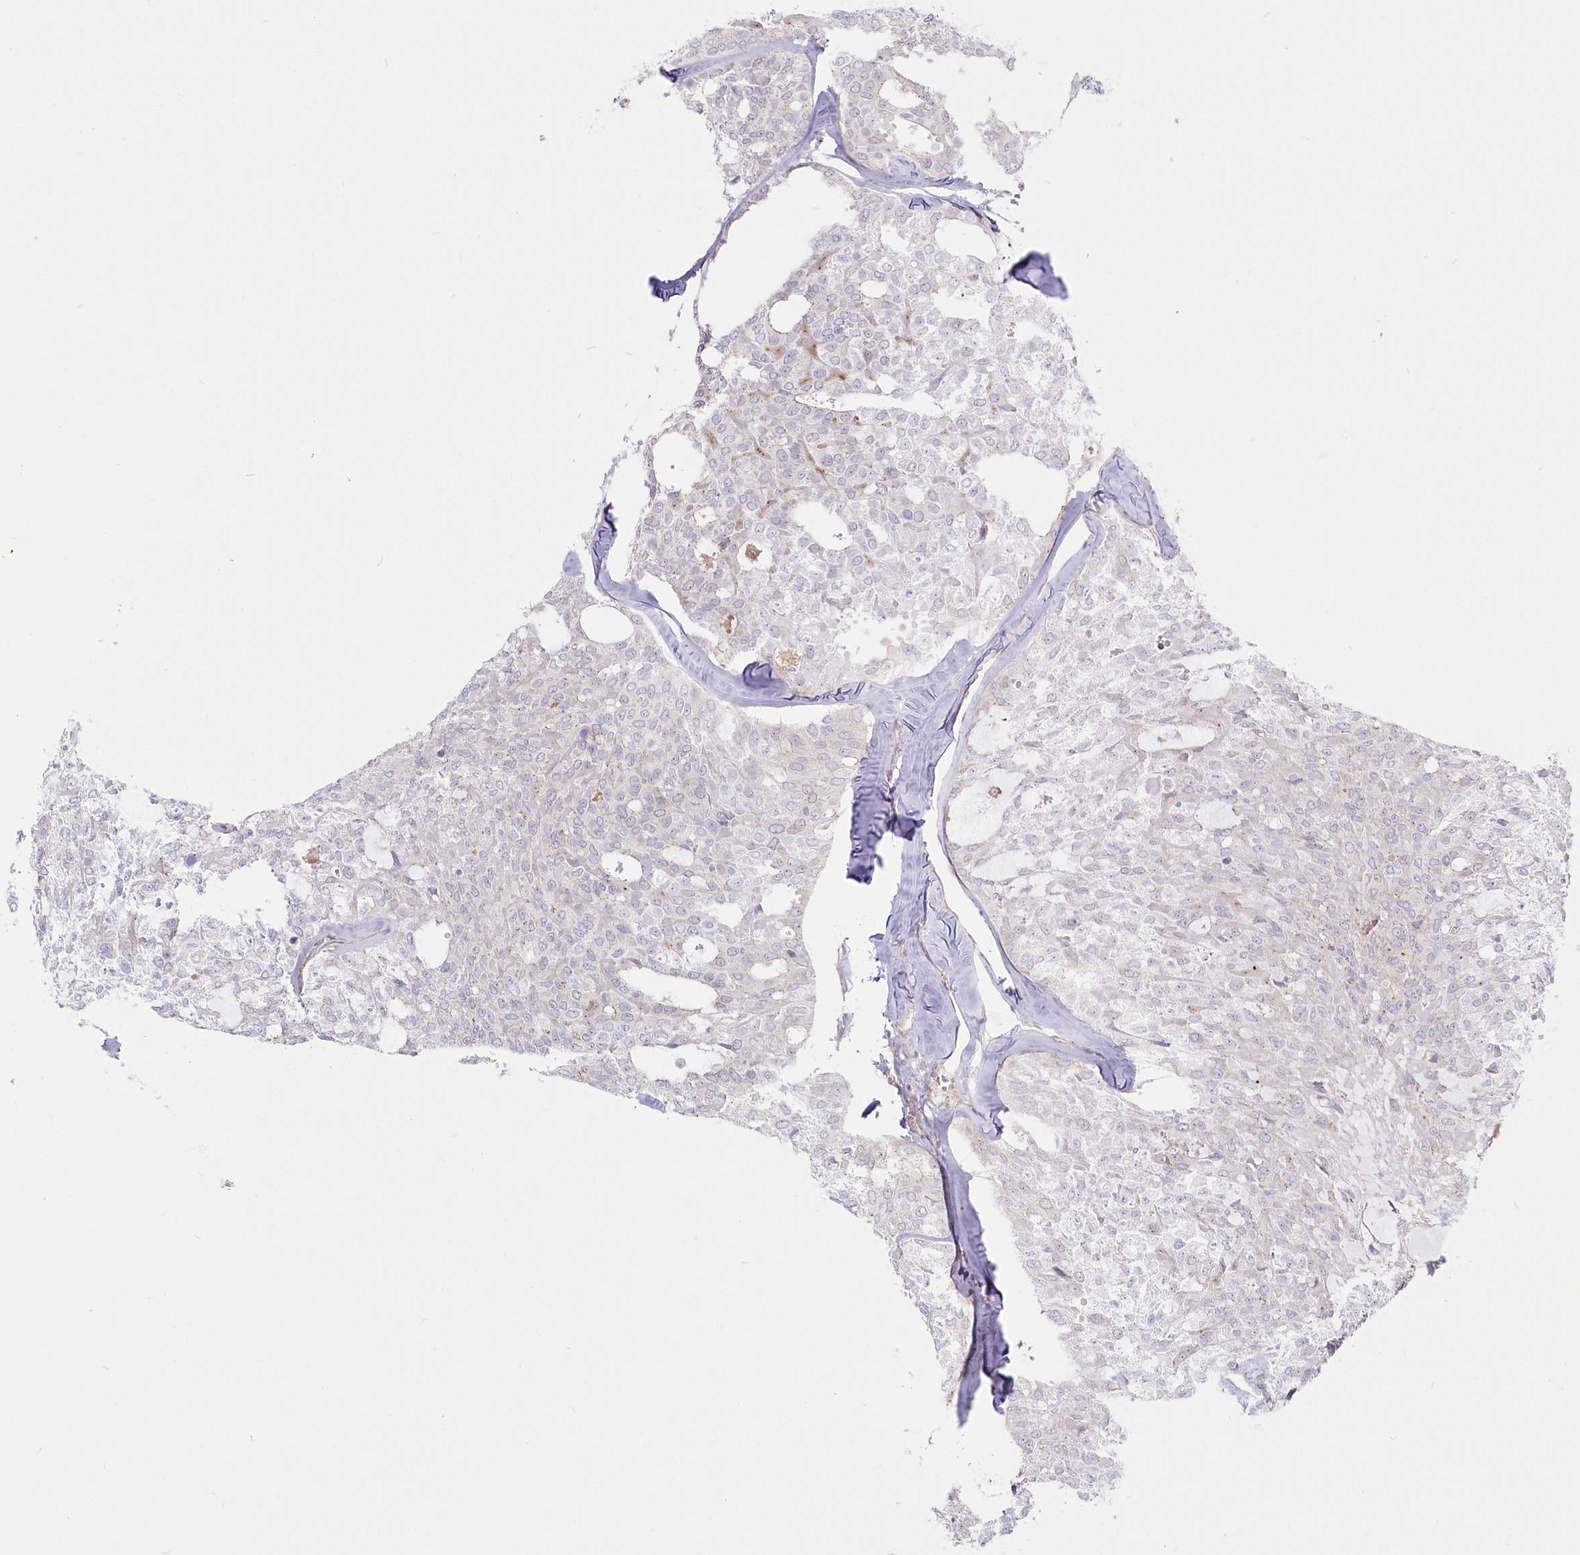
{"staining": {"intensity": "negative", "quantity": "none", "location": "none"}, "tissue": "thyroid cancer", "cell_type": "Tumor cells", "image_type": "cancer", "snomed": [{"axis": "morphology", "description": "Follicular adenoma carcinoma, NOS"}, {"axis": "topography", "description": "Thyroid gland"}], "caption": "High magnification brightfield microscopy of thyroid cancer stained with DAB (3,3'-diaminobenzidine) (brown) and counterstained with hematoxylin (blue): tumor cells show no significant staining. (DAB immunohistochemistry (IHC) with hematoxylin counter stain).", "gene": "SPINK13", "patient": {"sex": "male", "age": 75}}